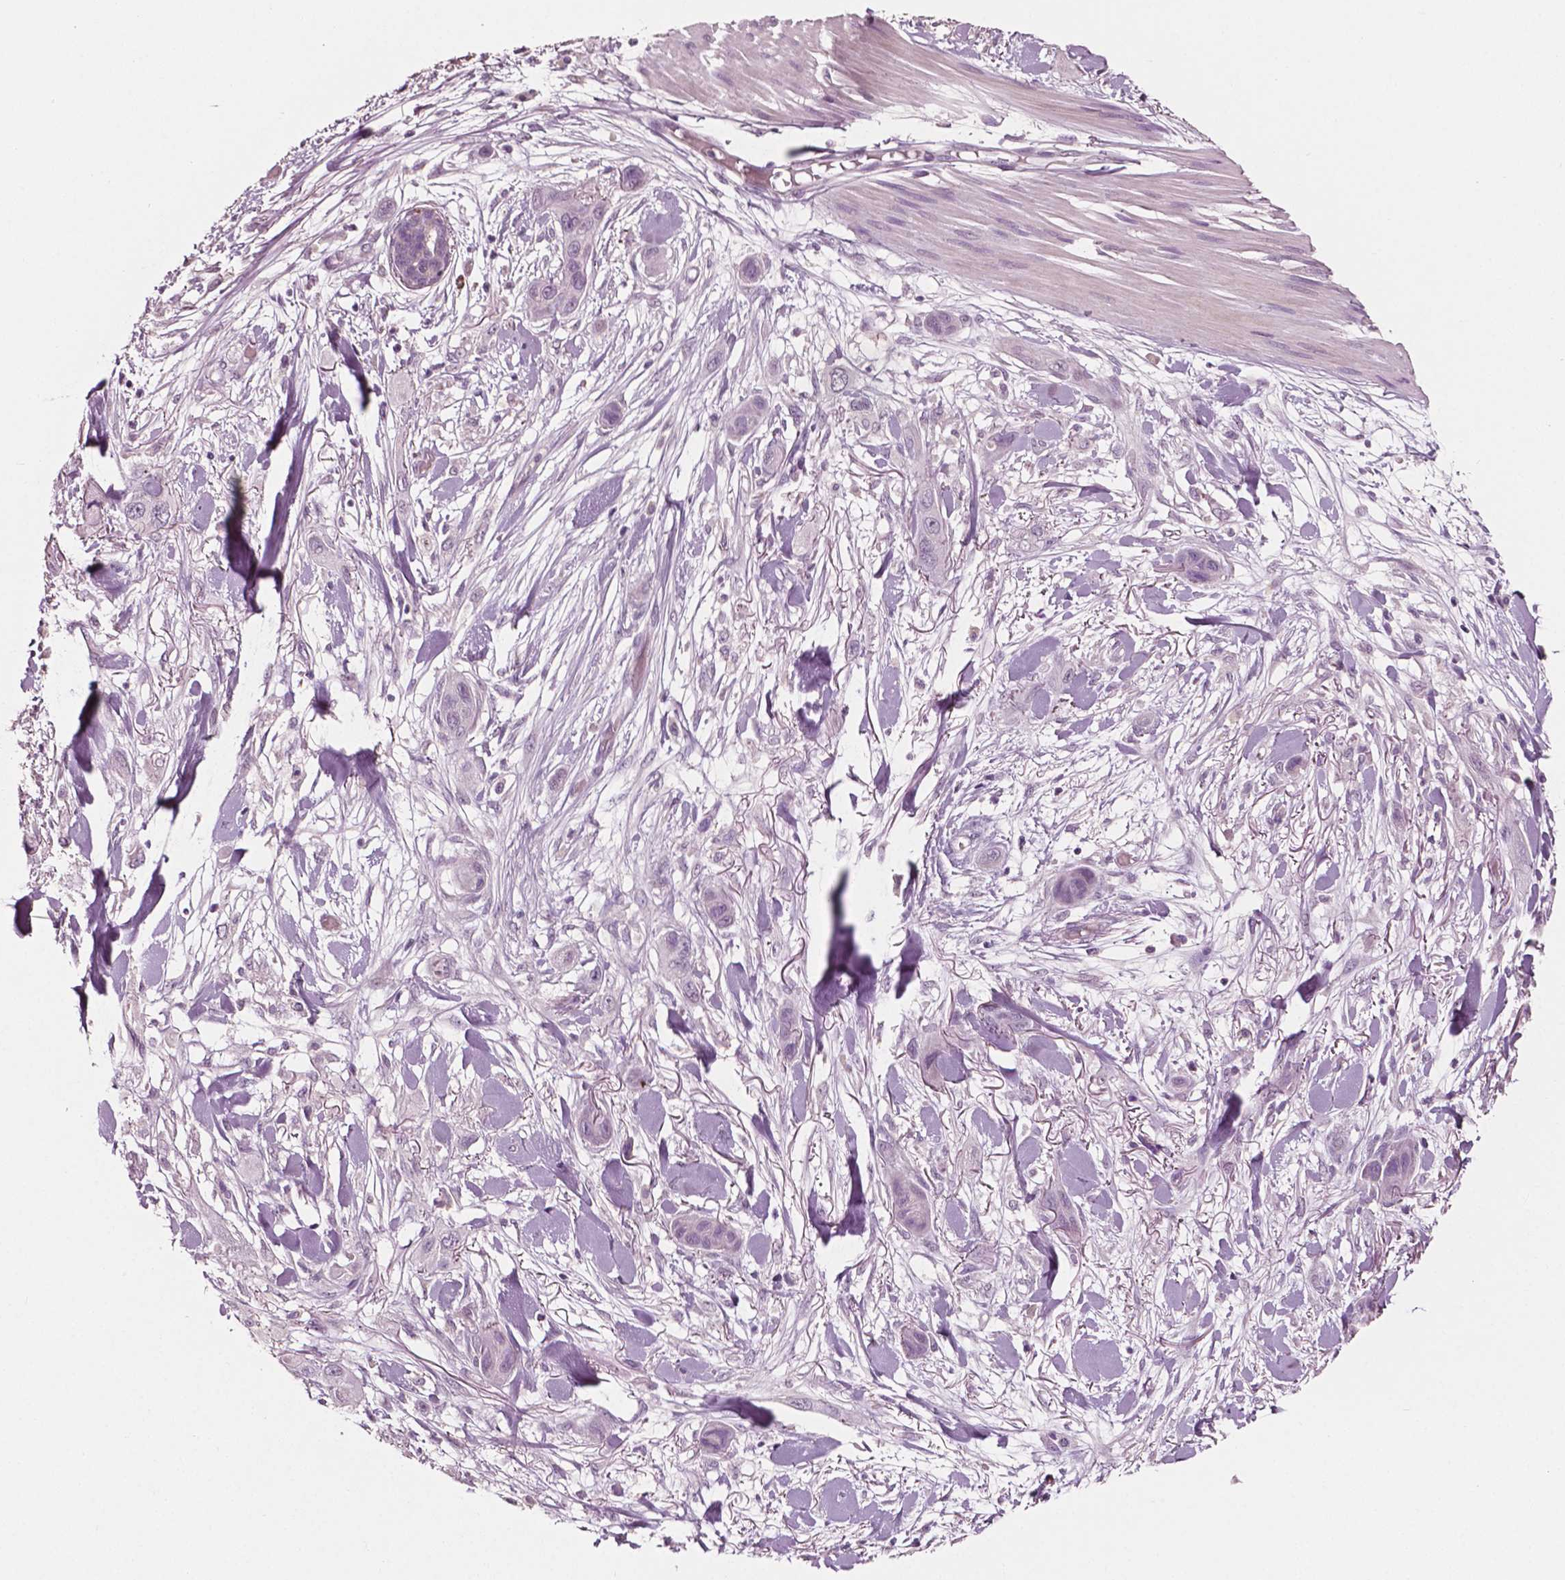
{"staining": {"intensity": "negative", "quantity": "none", "location": "none"}, "tissue": "skin cancer", "cell_type": "Tumor cells", "image_type": "cancer", "snomed": [{"axis": "morphology", "description": "Squamous cell carcinoma, NOS"}, {"axis": "topography", "description": "Skin"}], "caption": "Immunohistochemical staining of human squamous cell carcinoma (skin) reveals no significant positivity in tumor cells.", "gene": "PLA2R1", "patient": {"sex": "male", "age": 79}}